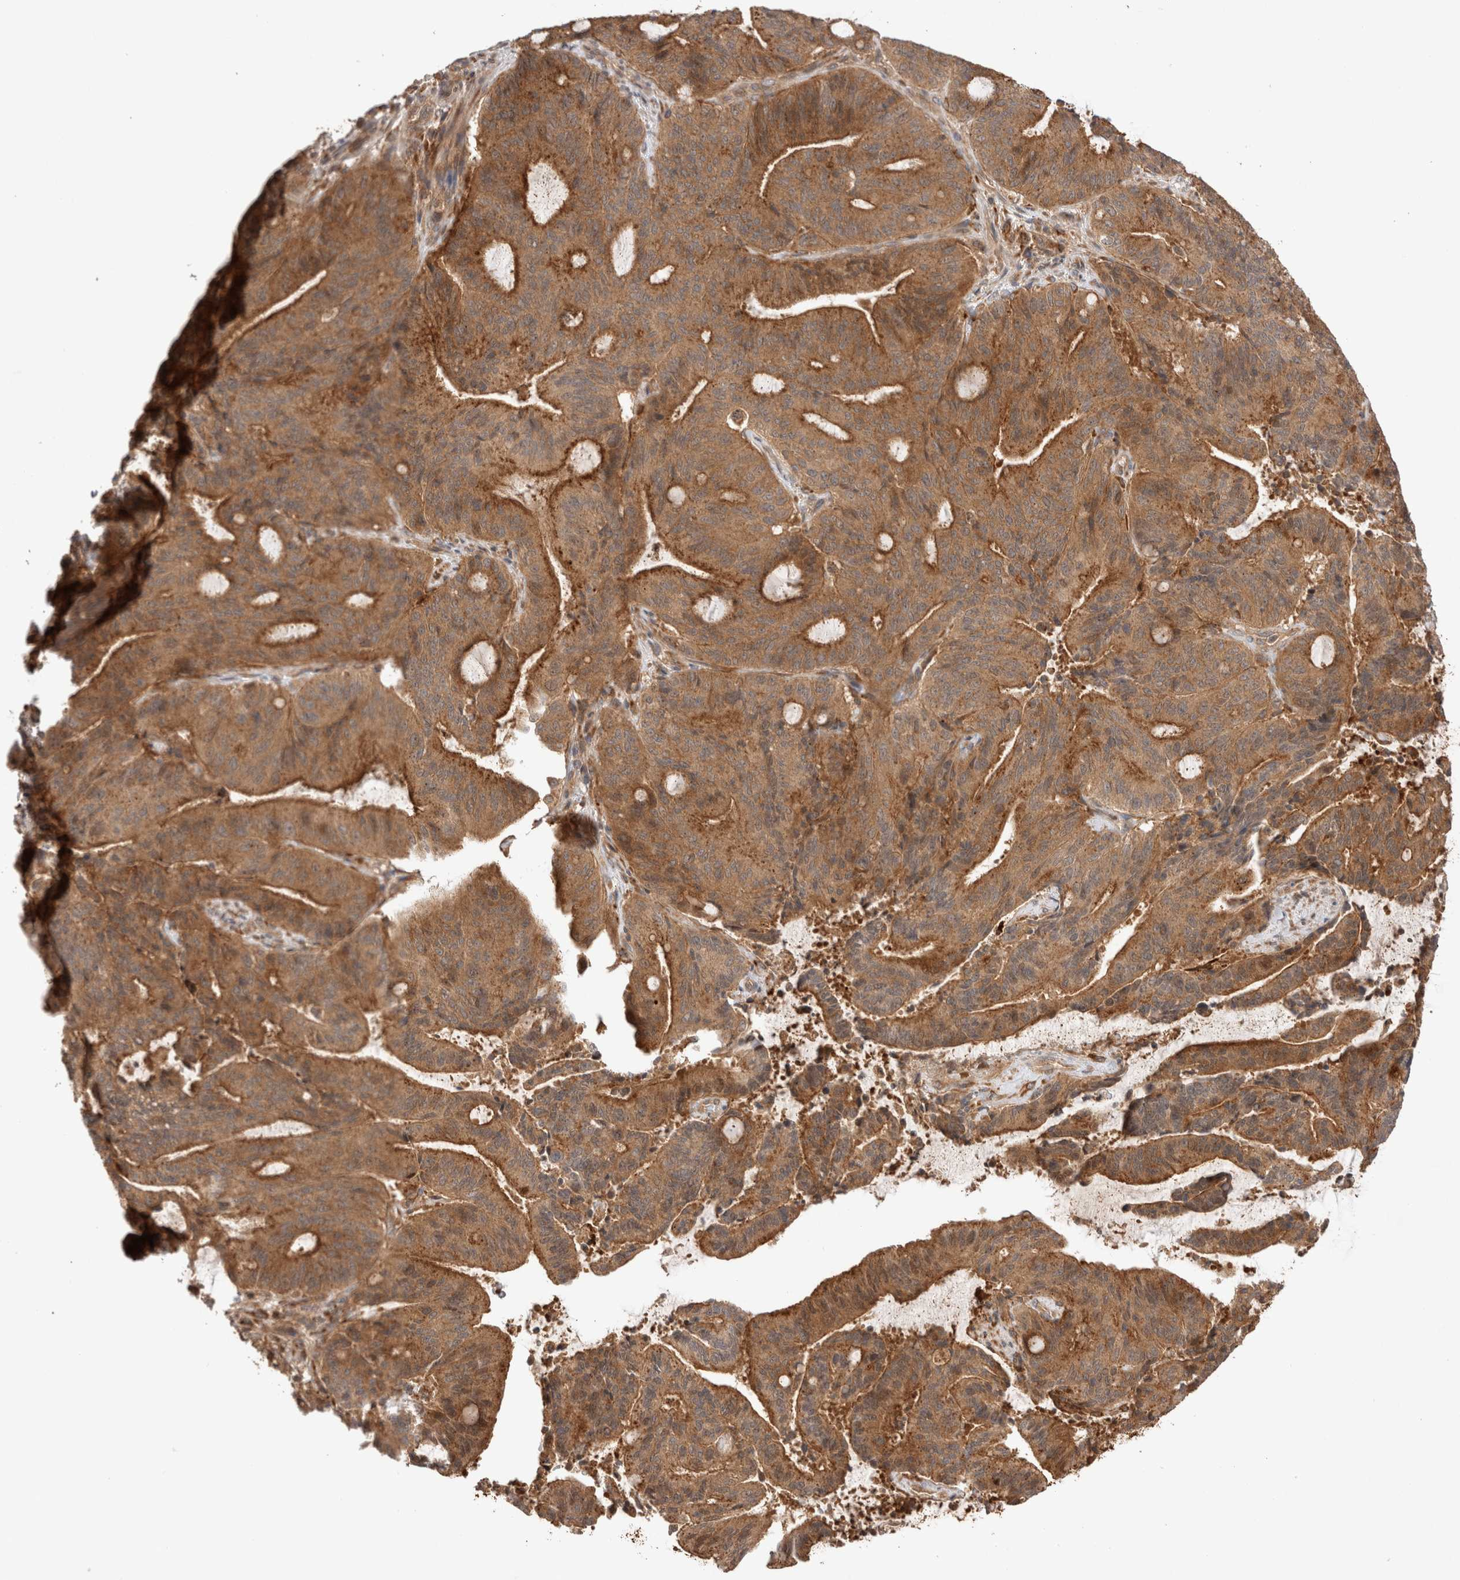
{"staining": {"intensity": "strong", "quantity": ">75%", "location": "cytoplasmic/membranous"}, "tissue": "liver cancer", "cell_type": "Tumor cells", "image_type": "cancer", "snomed": [{"axis": "morphology", "description": "Normal tissue, NOS"}, {"axis": "morphology", "description": "Cholangiocarcinoma"}, {"axis": "topography", "description": "Liver"}, {"axis": "topography", "description": "Peripheral nerve tissue"}], "caption": "This photomicrograph exhibits liver cancer stained with IHC to label a protein in brown. The cytoplasmic/membranous of tumor cells show strong positivity for the protein. Nuclei are counter-stained blue.", "gene": "VPS28", "patient": {"sex": "female", "age": 73}}